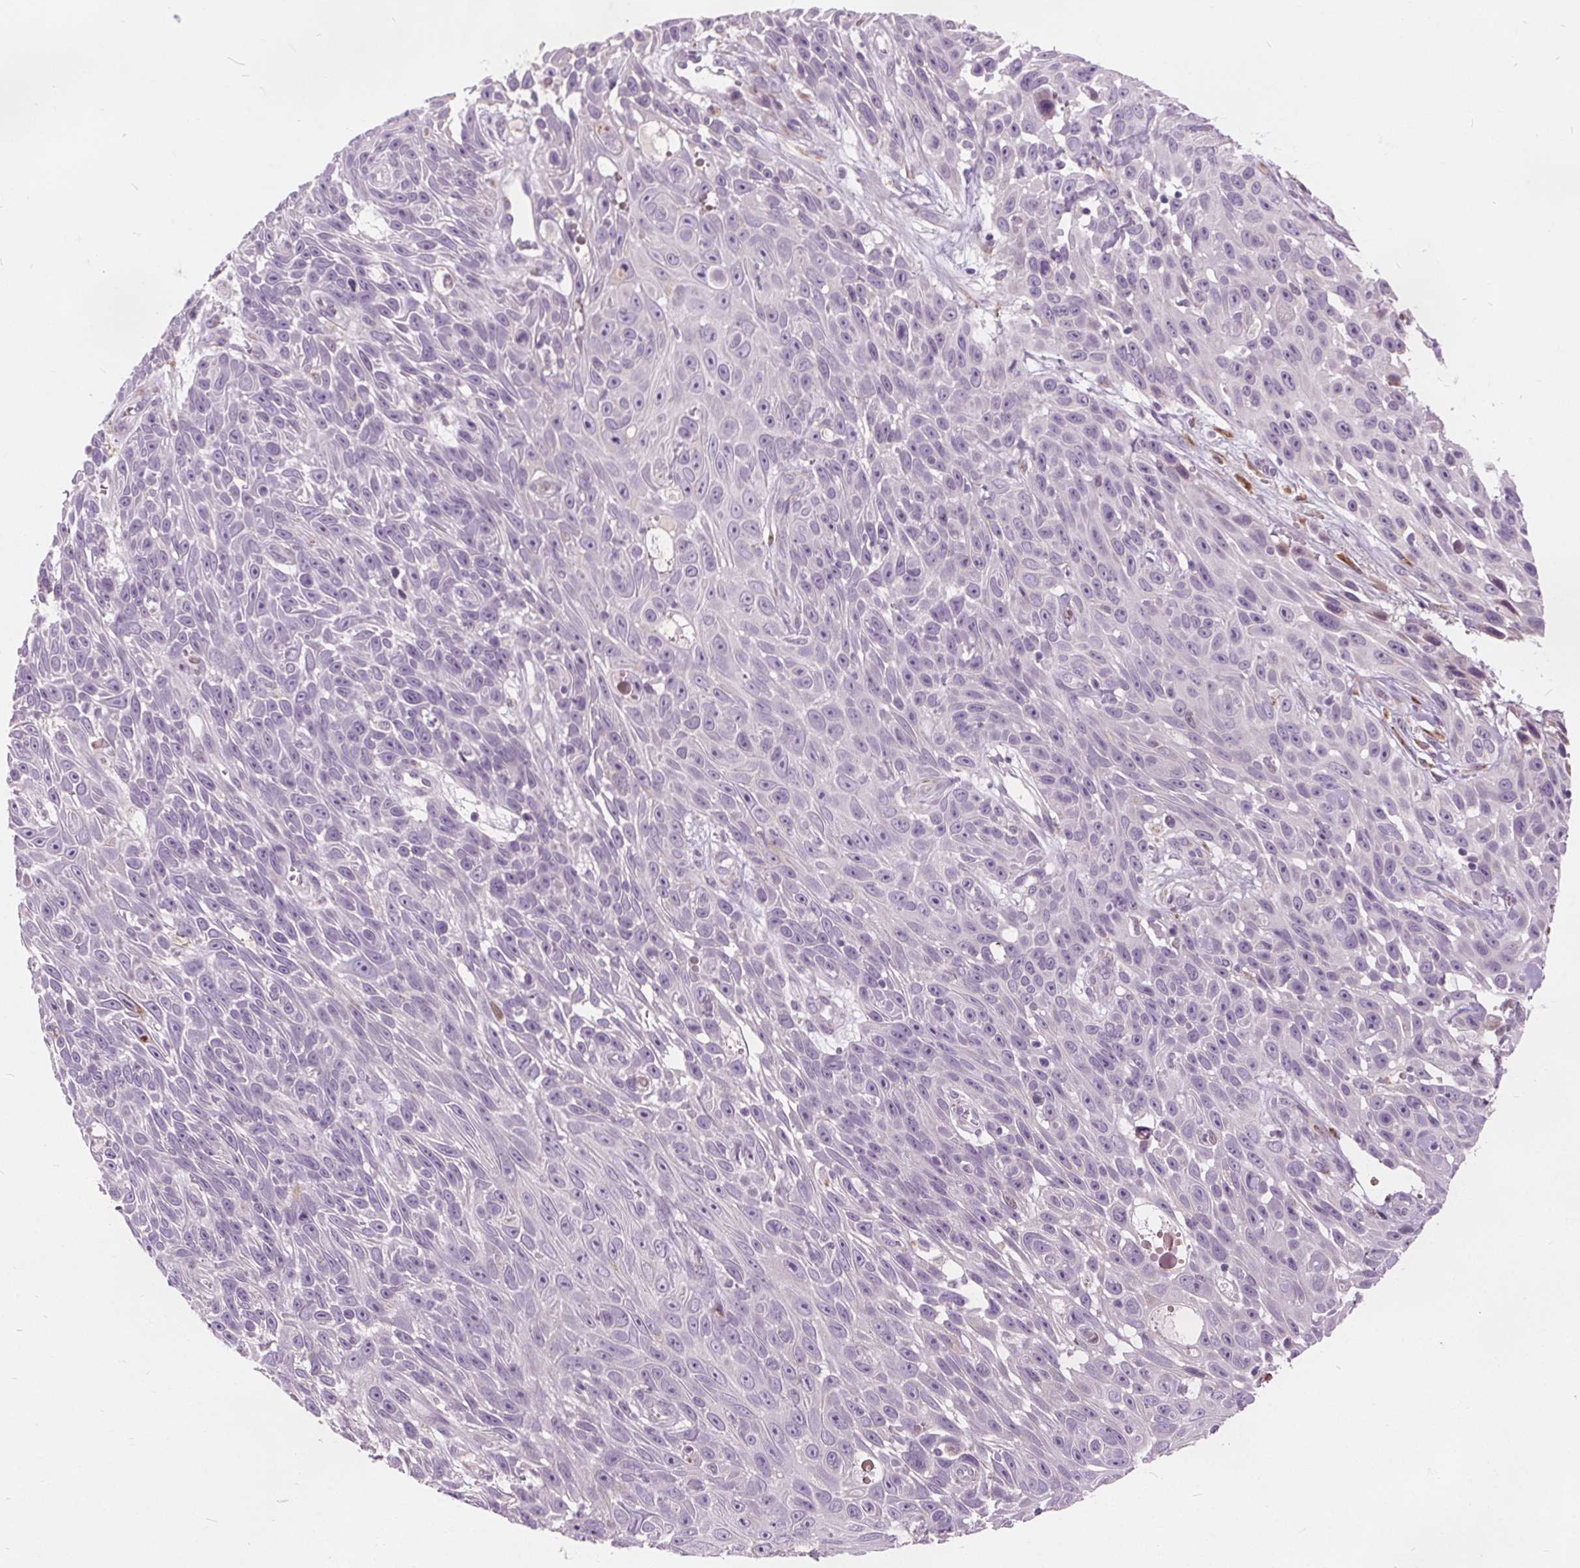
{"staining": {"intensity": "negative", "quantity": "none", "location": "none"}, "tissue": "skin cancer", "cell_type": "Tumor cells", "image_type": "cancer", "snomed": [{"axis": "morphology", "description": "Squamous cell carcinoma, NOS"}, {"axis": "topography", "description": "Skin"}], "caption": "DAB immunohistochemical staining of human skin squamous cell carcinoma displays no significant expression in tumor cells.", "gene": "ACOX2", "patient": {"sex": "male", "age": 82}}